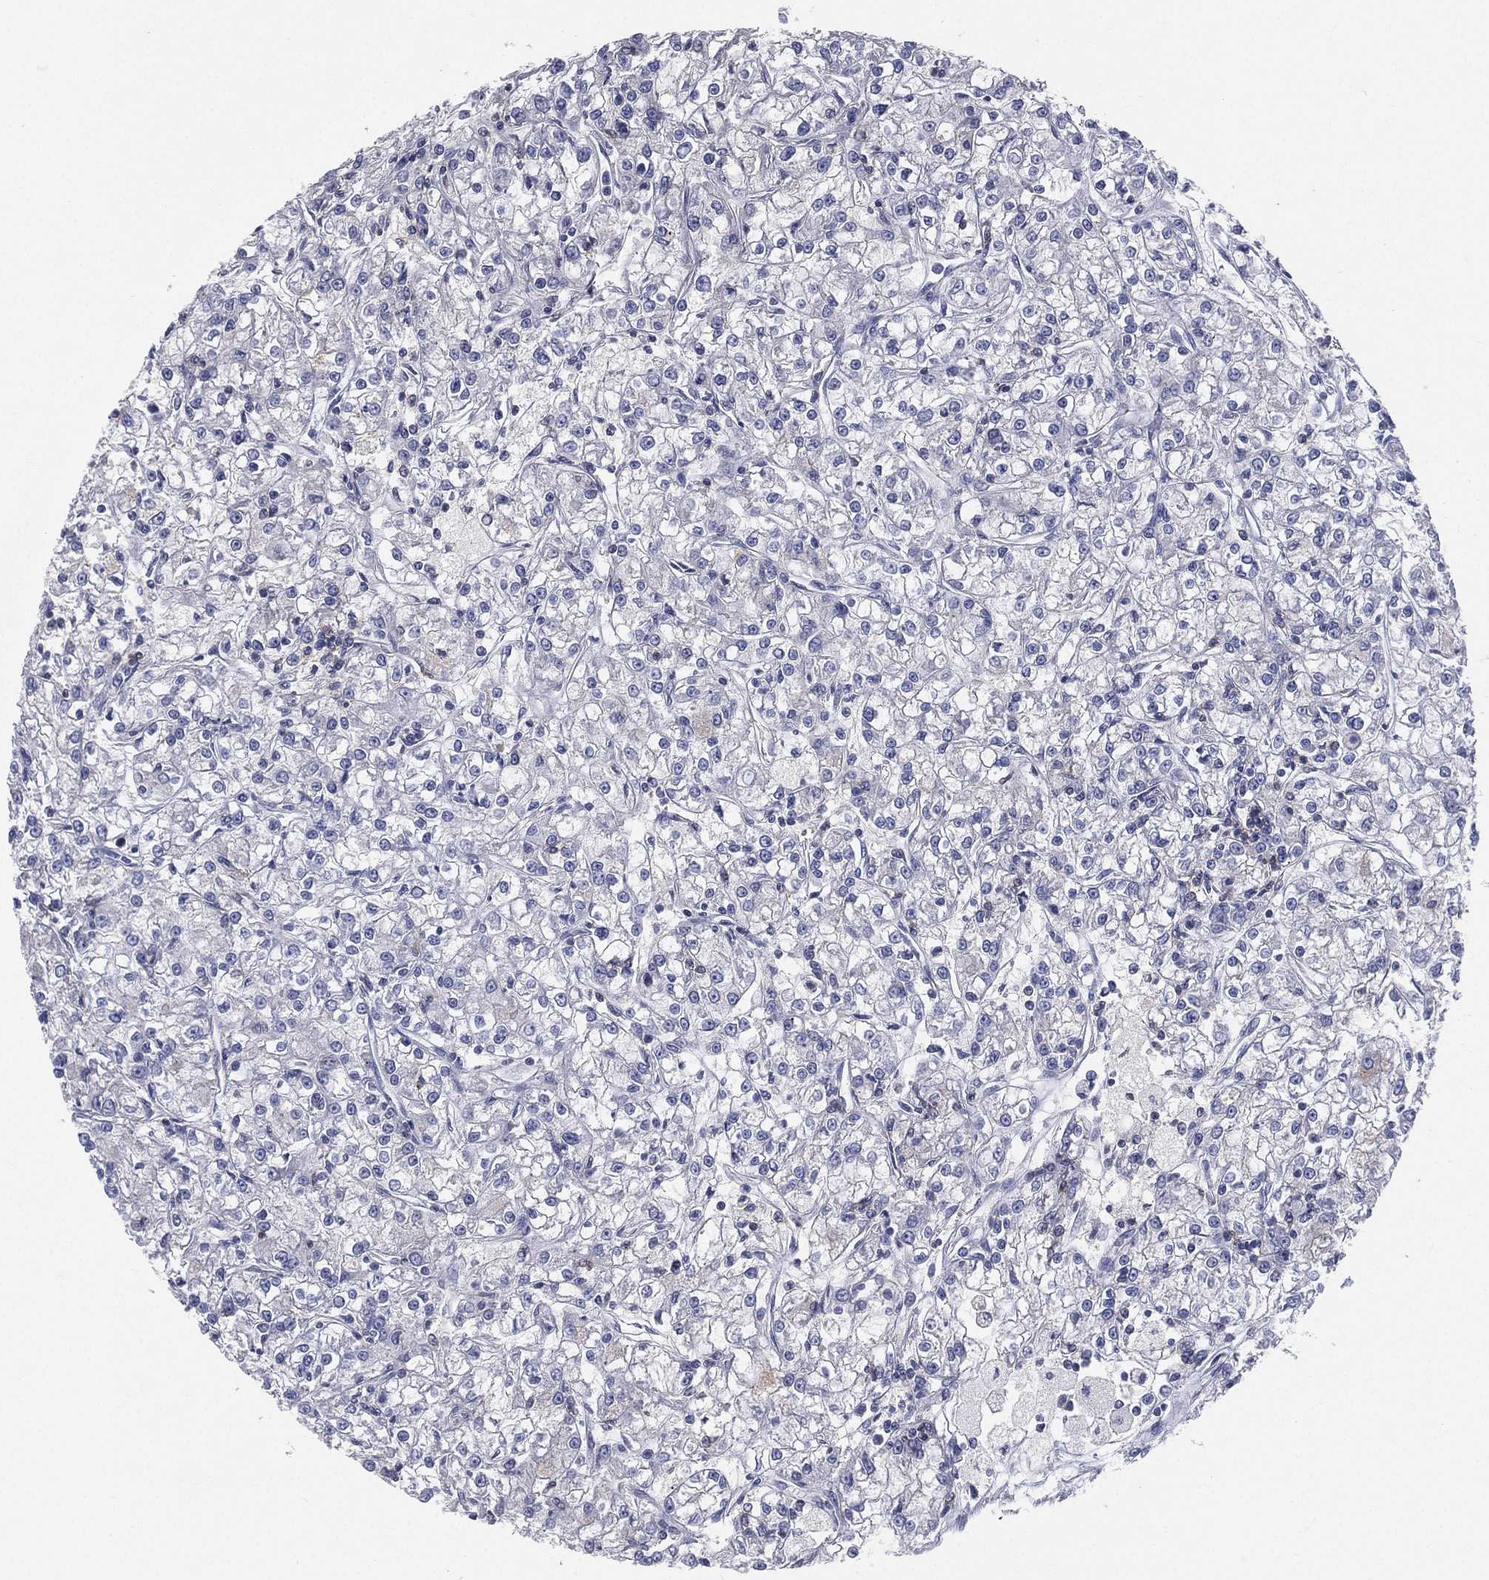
{"staining": {"intensity": "negative", "quantity": "none", "location": "none"}, "tissue": "renal cancer", "cell_type": "Tumor cells", "image_type": "cancer", "snomed": [{"axis": "morphology", "description": "Adenocarcinoma, NOS"}, {"axis": "topography", "description": "Kidney"}], "caption": "Immunohistochemistry (IHC) of human adenocarcinoma (renal) displays no positivity in tumor cells.", "gene": "CD3D", "patient": {"sex": "female", "age": 59}}